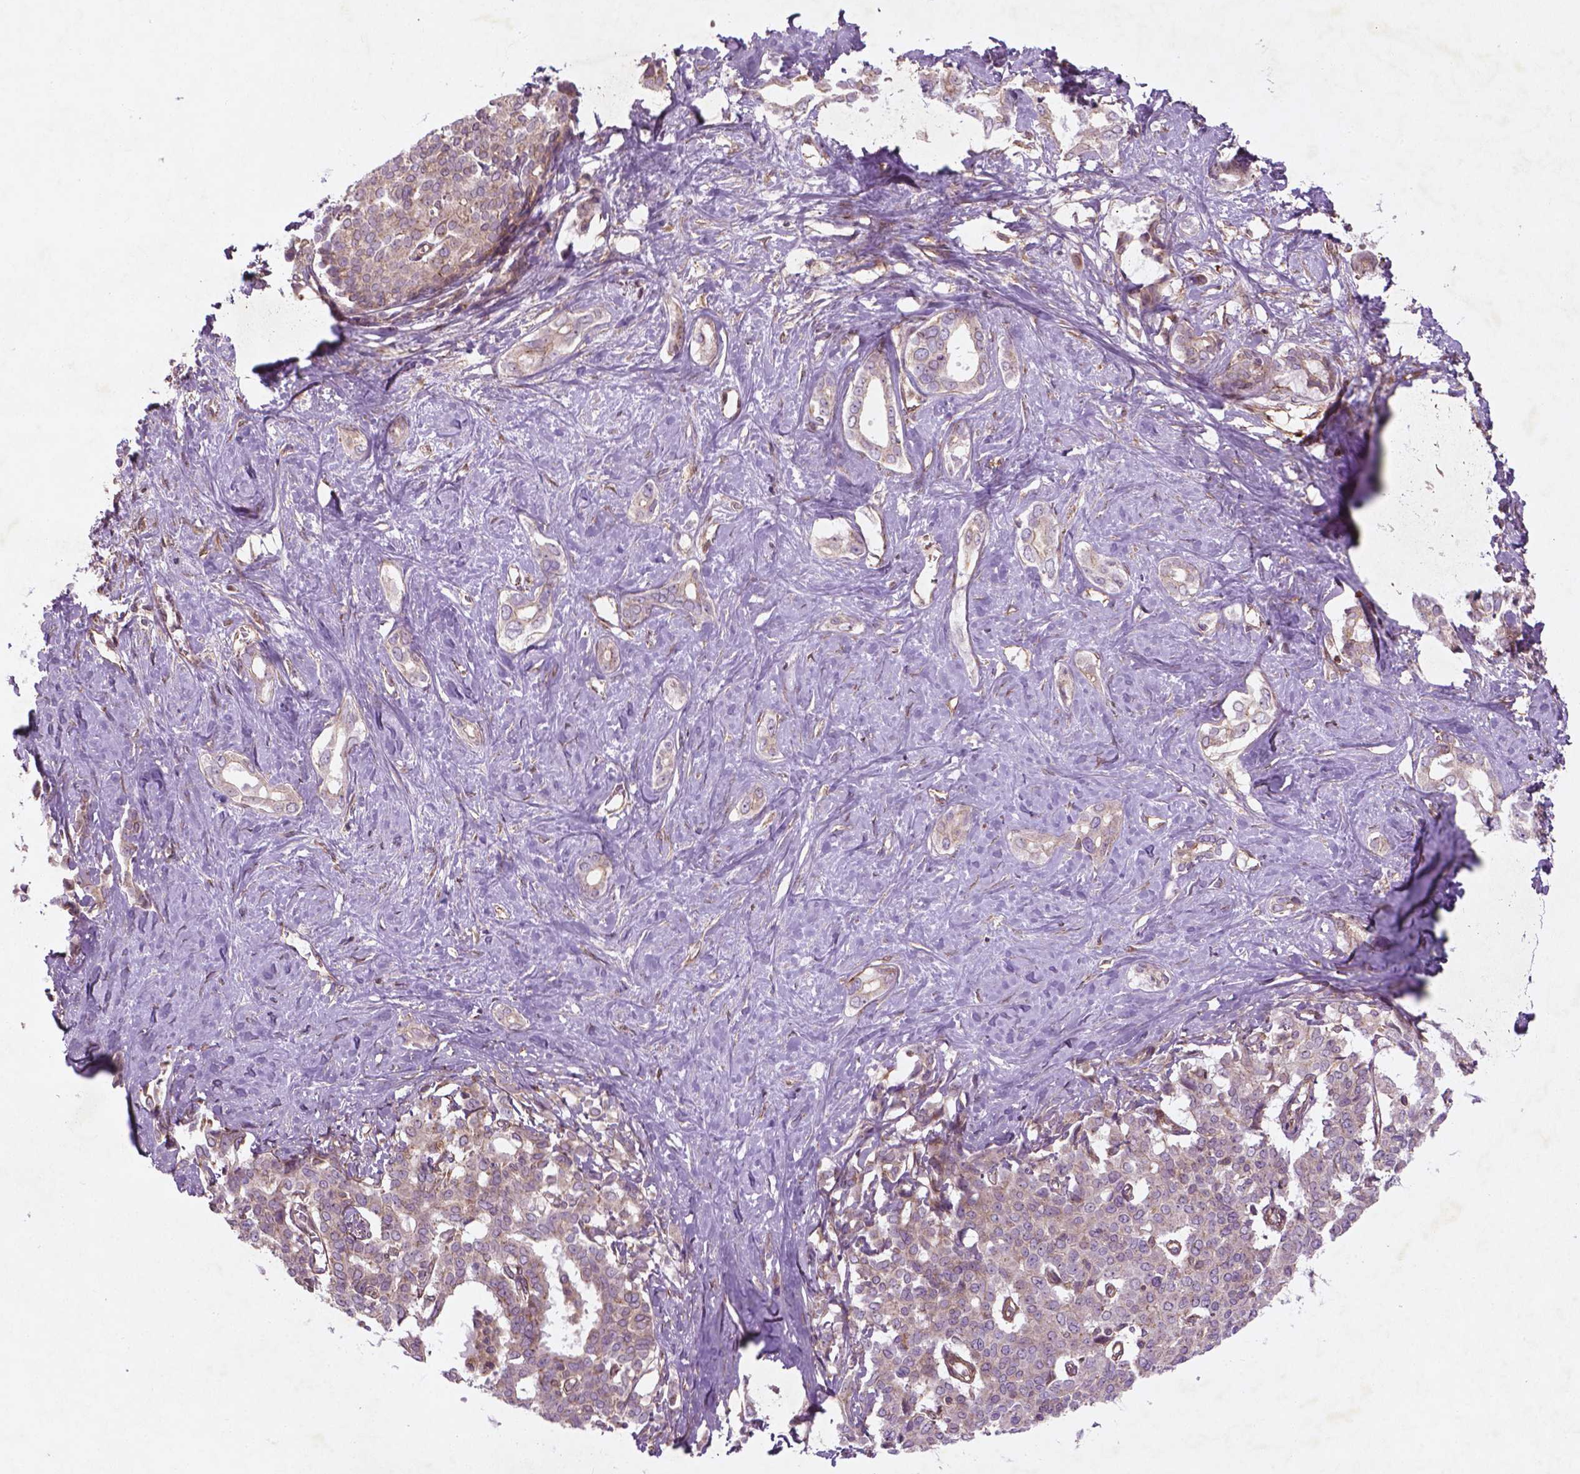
{"staining": {"intensity": "weak", "quantity": "25%-75%", "location": "cytoplasmic/membranous"}, "tissue": "liver cancer", "cell_type": "Tumor cells", "image_type": "cancer", "snomed": [{"axis": "morphology", "description": "Cholangiocarcinoma"}, {"axis": "topography", "description": "Liver"}], "caption": "Protein analysis of liver cancer tissue exhibits weak cytoplasmic/membranous positivity in approximately 25%-75% of tumor cells.", "gene": "TCHP", "patient": {"sex": "female", "age": 47}}